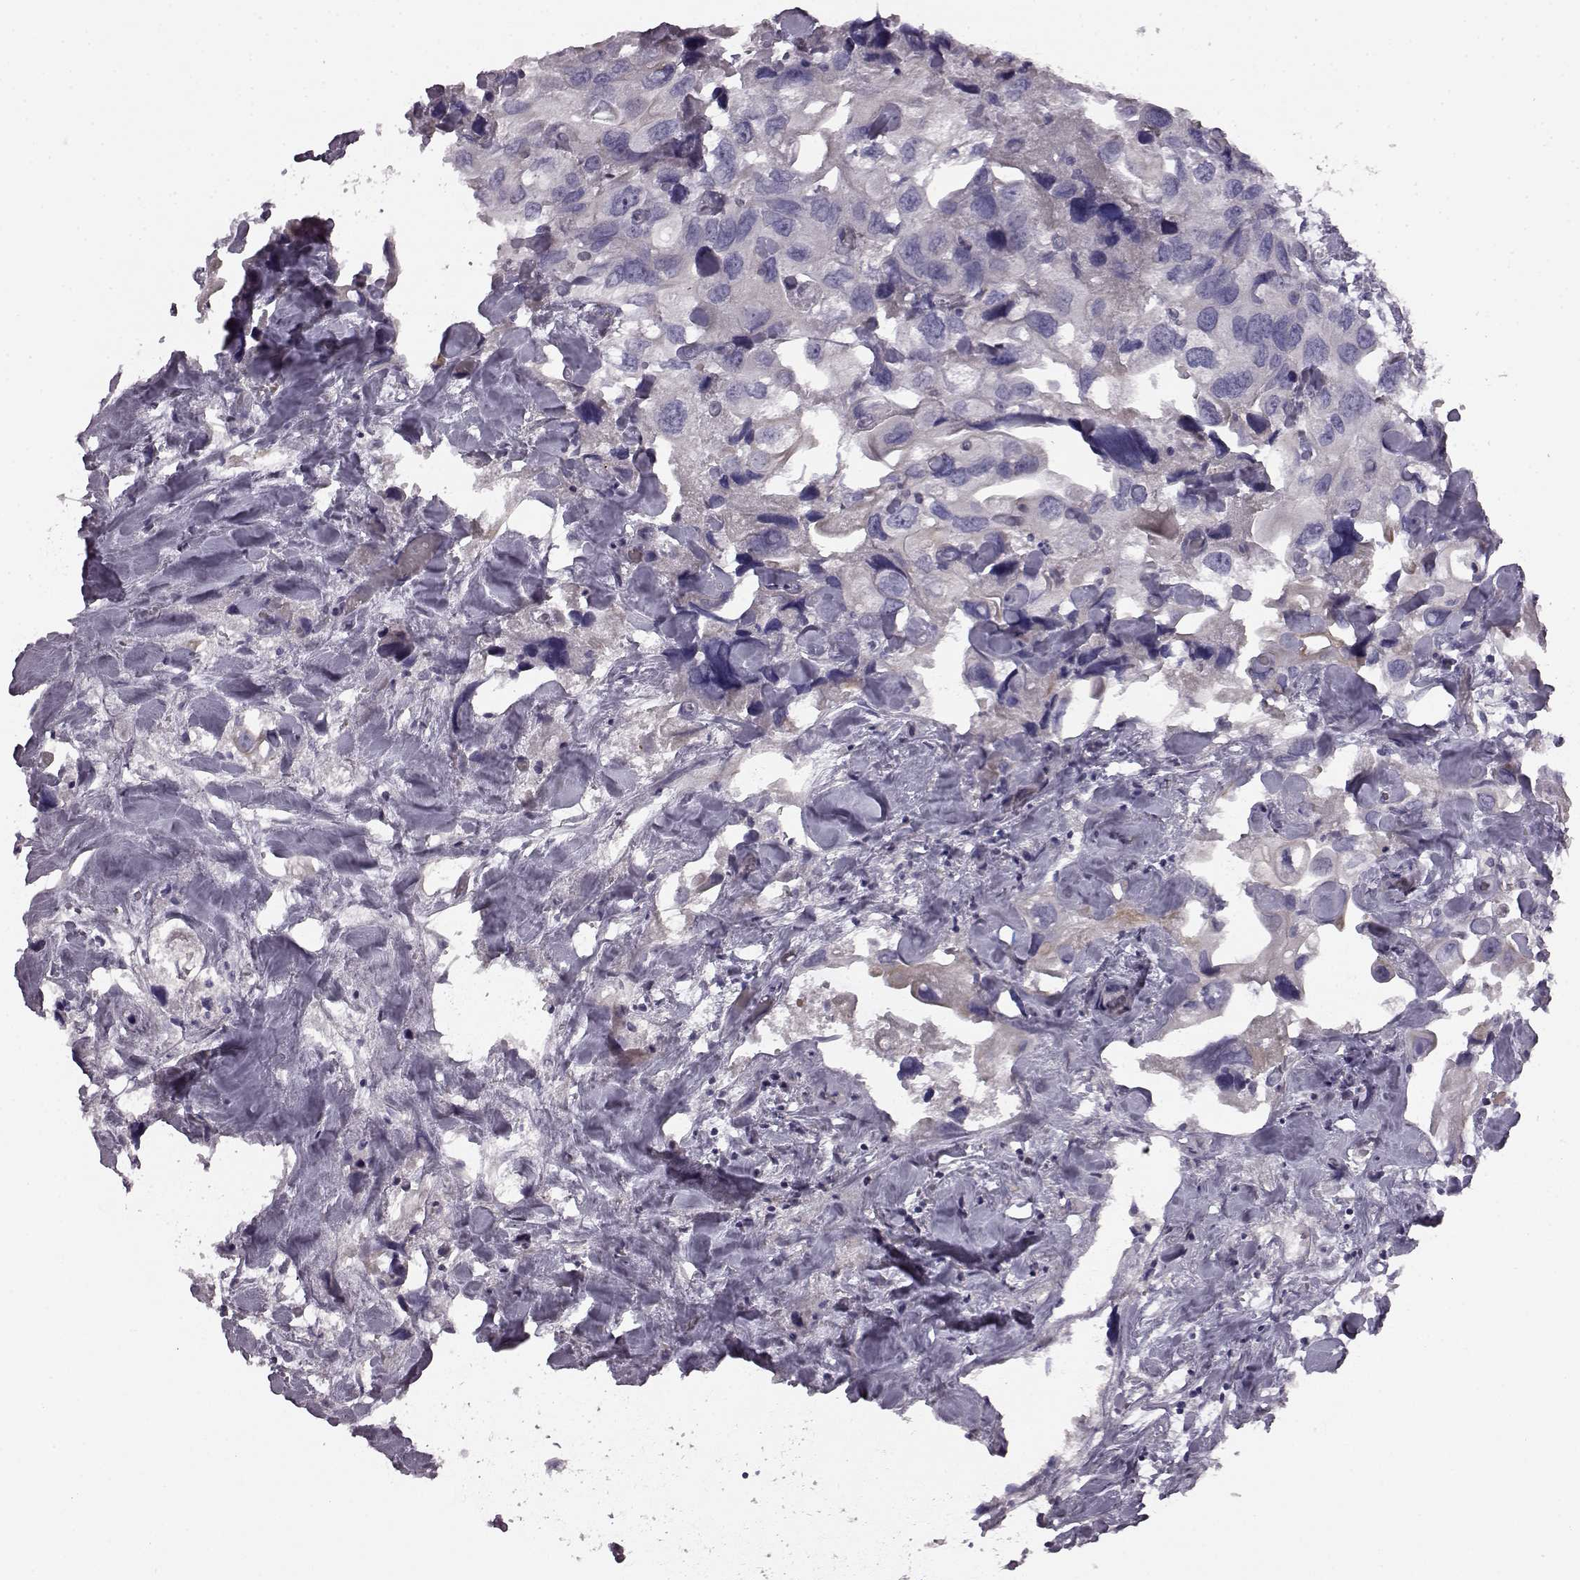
{"staining": {"intensity": "negative", "quantity": "none", "location": "none"}, "tissue": "urothelial cancer", "cell_type": "Tumor cells", "image_type": "cancer", "snomed": [{"axis": "morphology", "description": "Urothelial carcinoma, High grade"}, {"axis": "topography", "description": "Urinary bladder"}], "caption": "Immunohistochemistry histopathology image of high-grade urothelial carcinoma stained for a protein (brown), which exhibits no positivity in tumor cells. The staining was performed using DAB to visualize the protein expression in brown, while the nuclei were stained in blue with hematoxylin (Magnification: 20x).", "gene": "KRT85", "patient": {"sex": "male", "age": 59}}